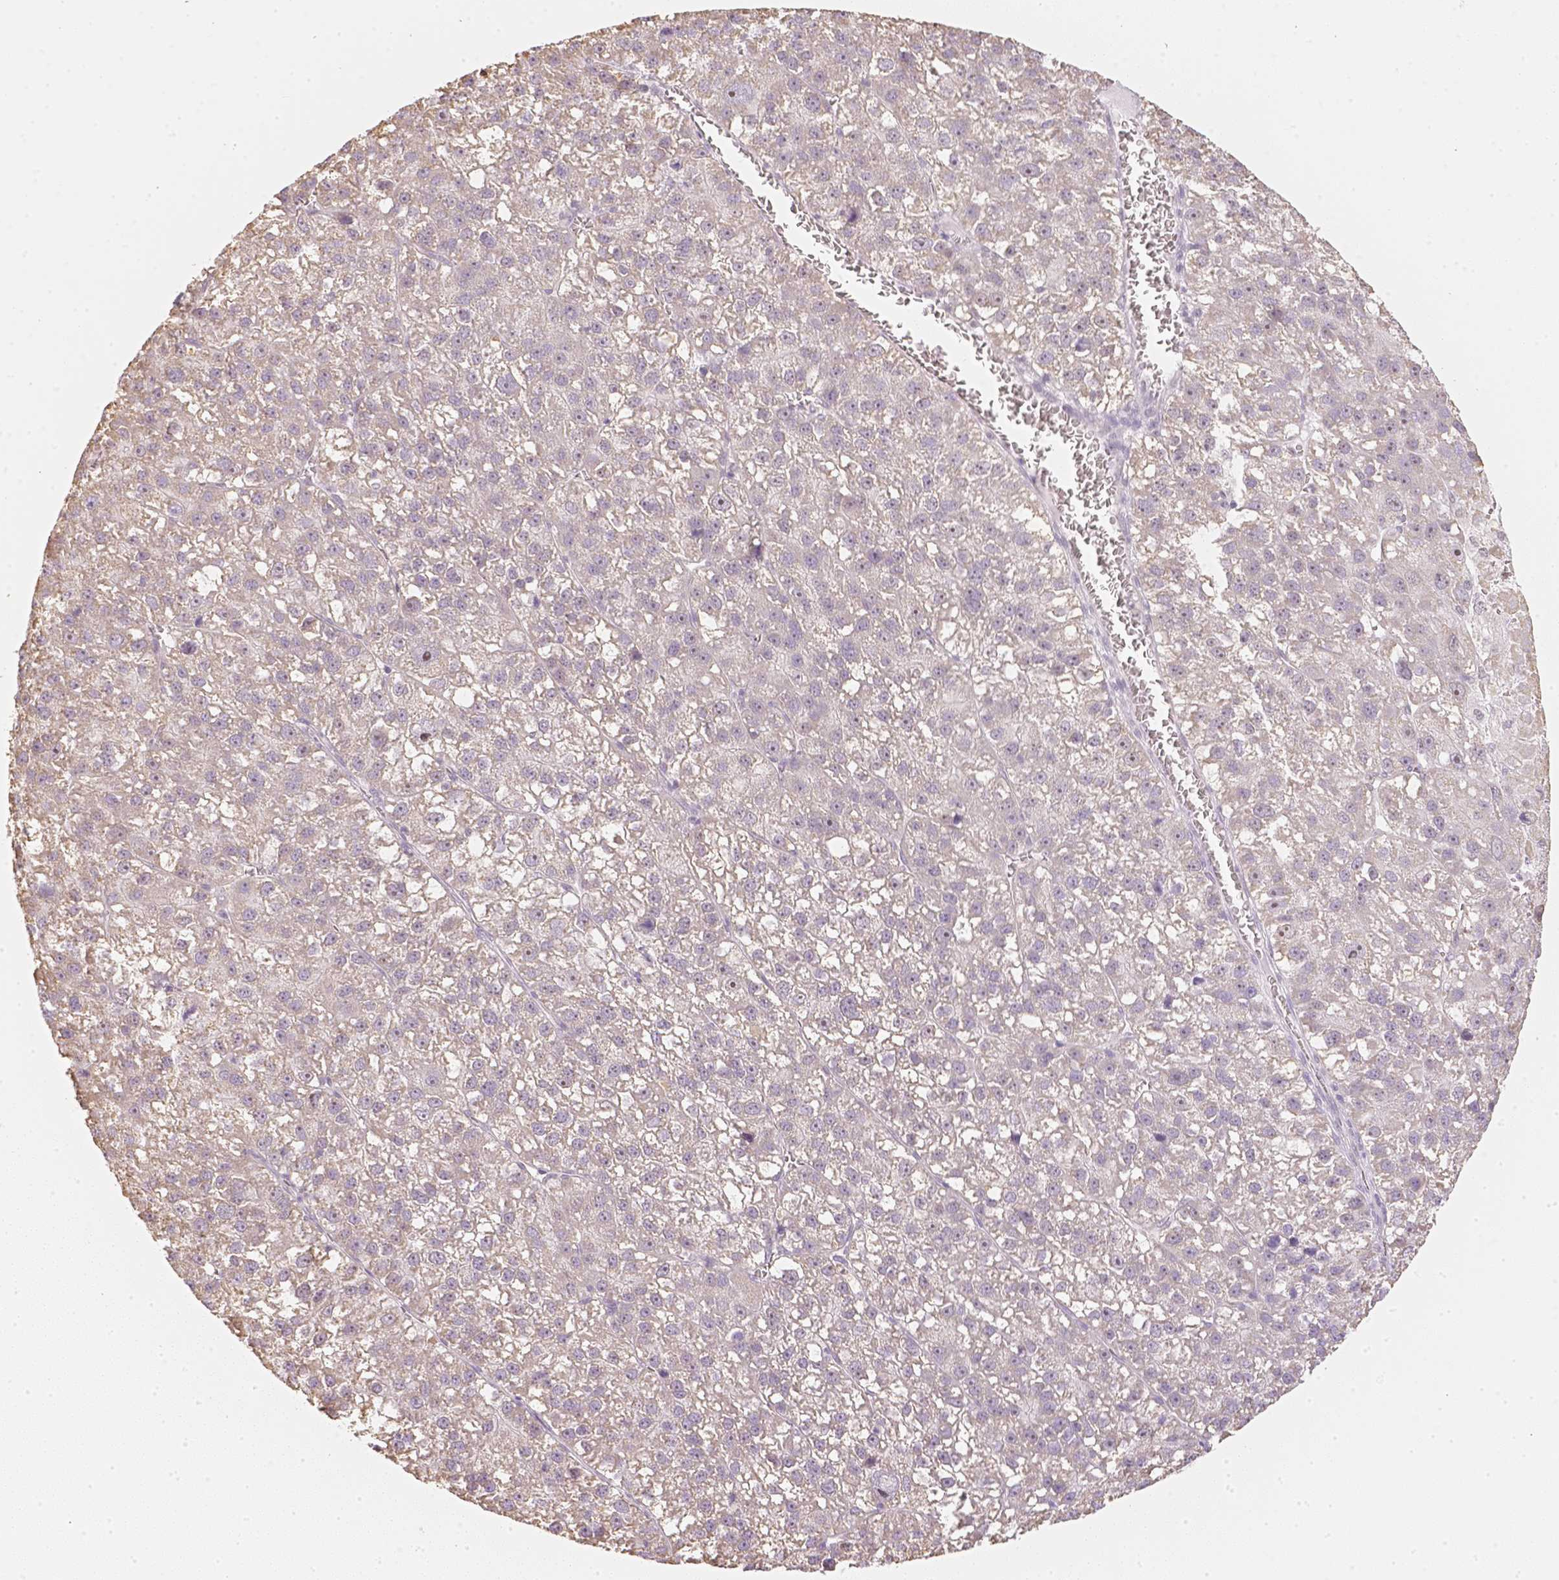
{"staining": {"intensity": "negative", "quantity": "none", "location": "none"}, "tissue": "liver cancer", "cell_type": "Tumor cells", "image_type": "cancer", "snomed": [{"axis": "morphology", "description": "Carcinoma, Hepatocellular, NOS"}, {"axis": "topography", "description": "Liver"}], "caption": "Immunohistochemistry histopathology image of neoplastic tissue: human hepatocellular carcinoma (liver) stained with DAB shows no significant protein positivity in tumor cells.", "gene": "NVL", "patient": {"sex": "female", "age": 70}}